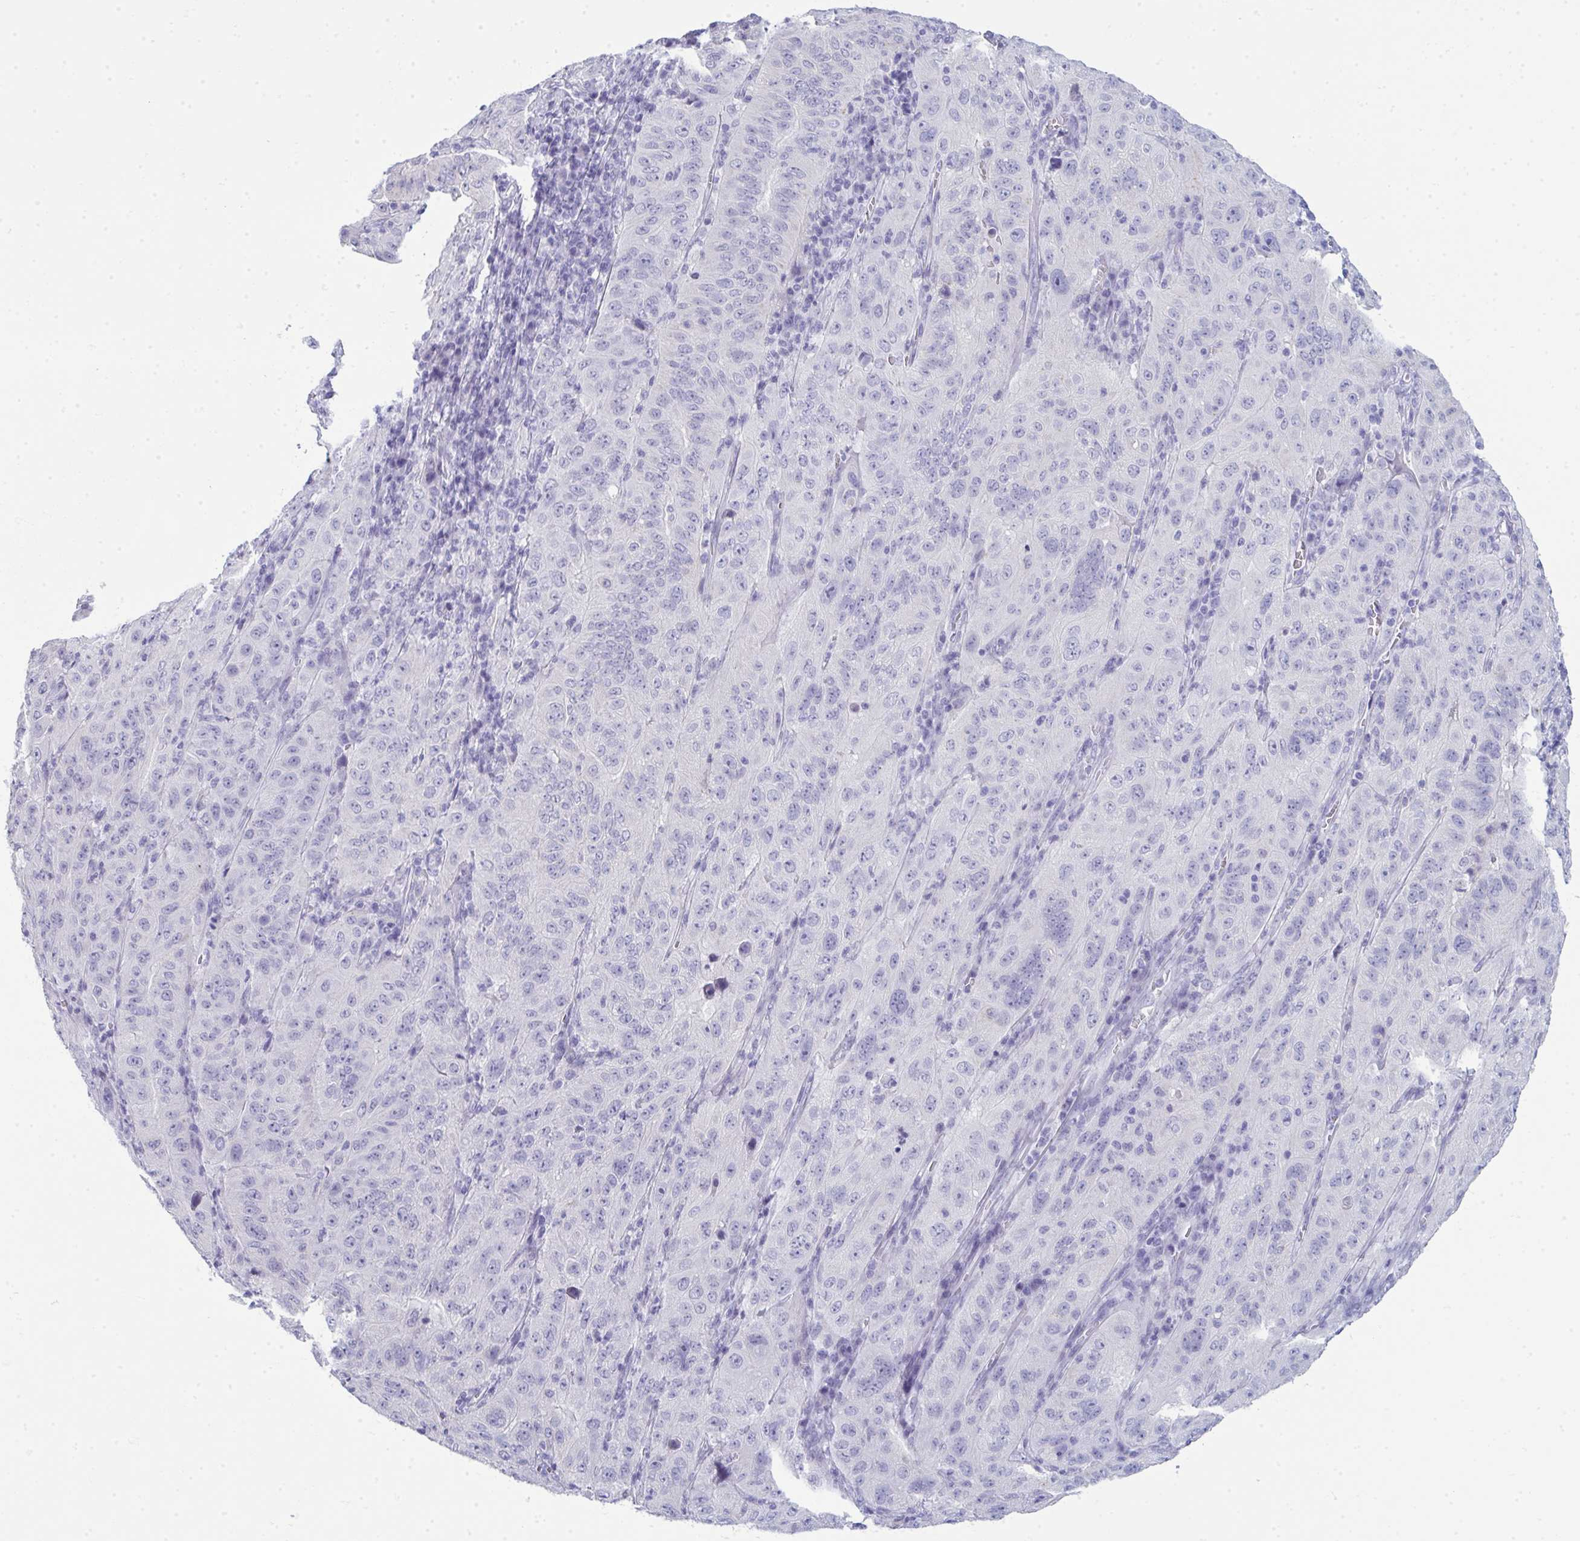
{"staining": {"intensity": "negative", "quantity": "none", "location": "none"}, "tissue": "pancreatic cancer", "cell_type": "Tumor cells", "image_type": "cancer", "snomed": [{"axis": "morphology", "description": "Adenocarcinoma, NOS"}, {"axis": "topography", "description": "Pancreas"}], "caption": "Histopathology image shows no significant protein staining in tumor cells of pancreatic cancer (adenocarcinoma).", "gene": "QDPR", "patient": {"sex": "male", "age": 63}}